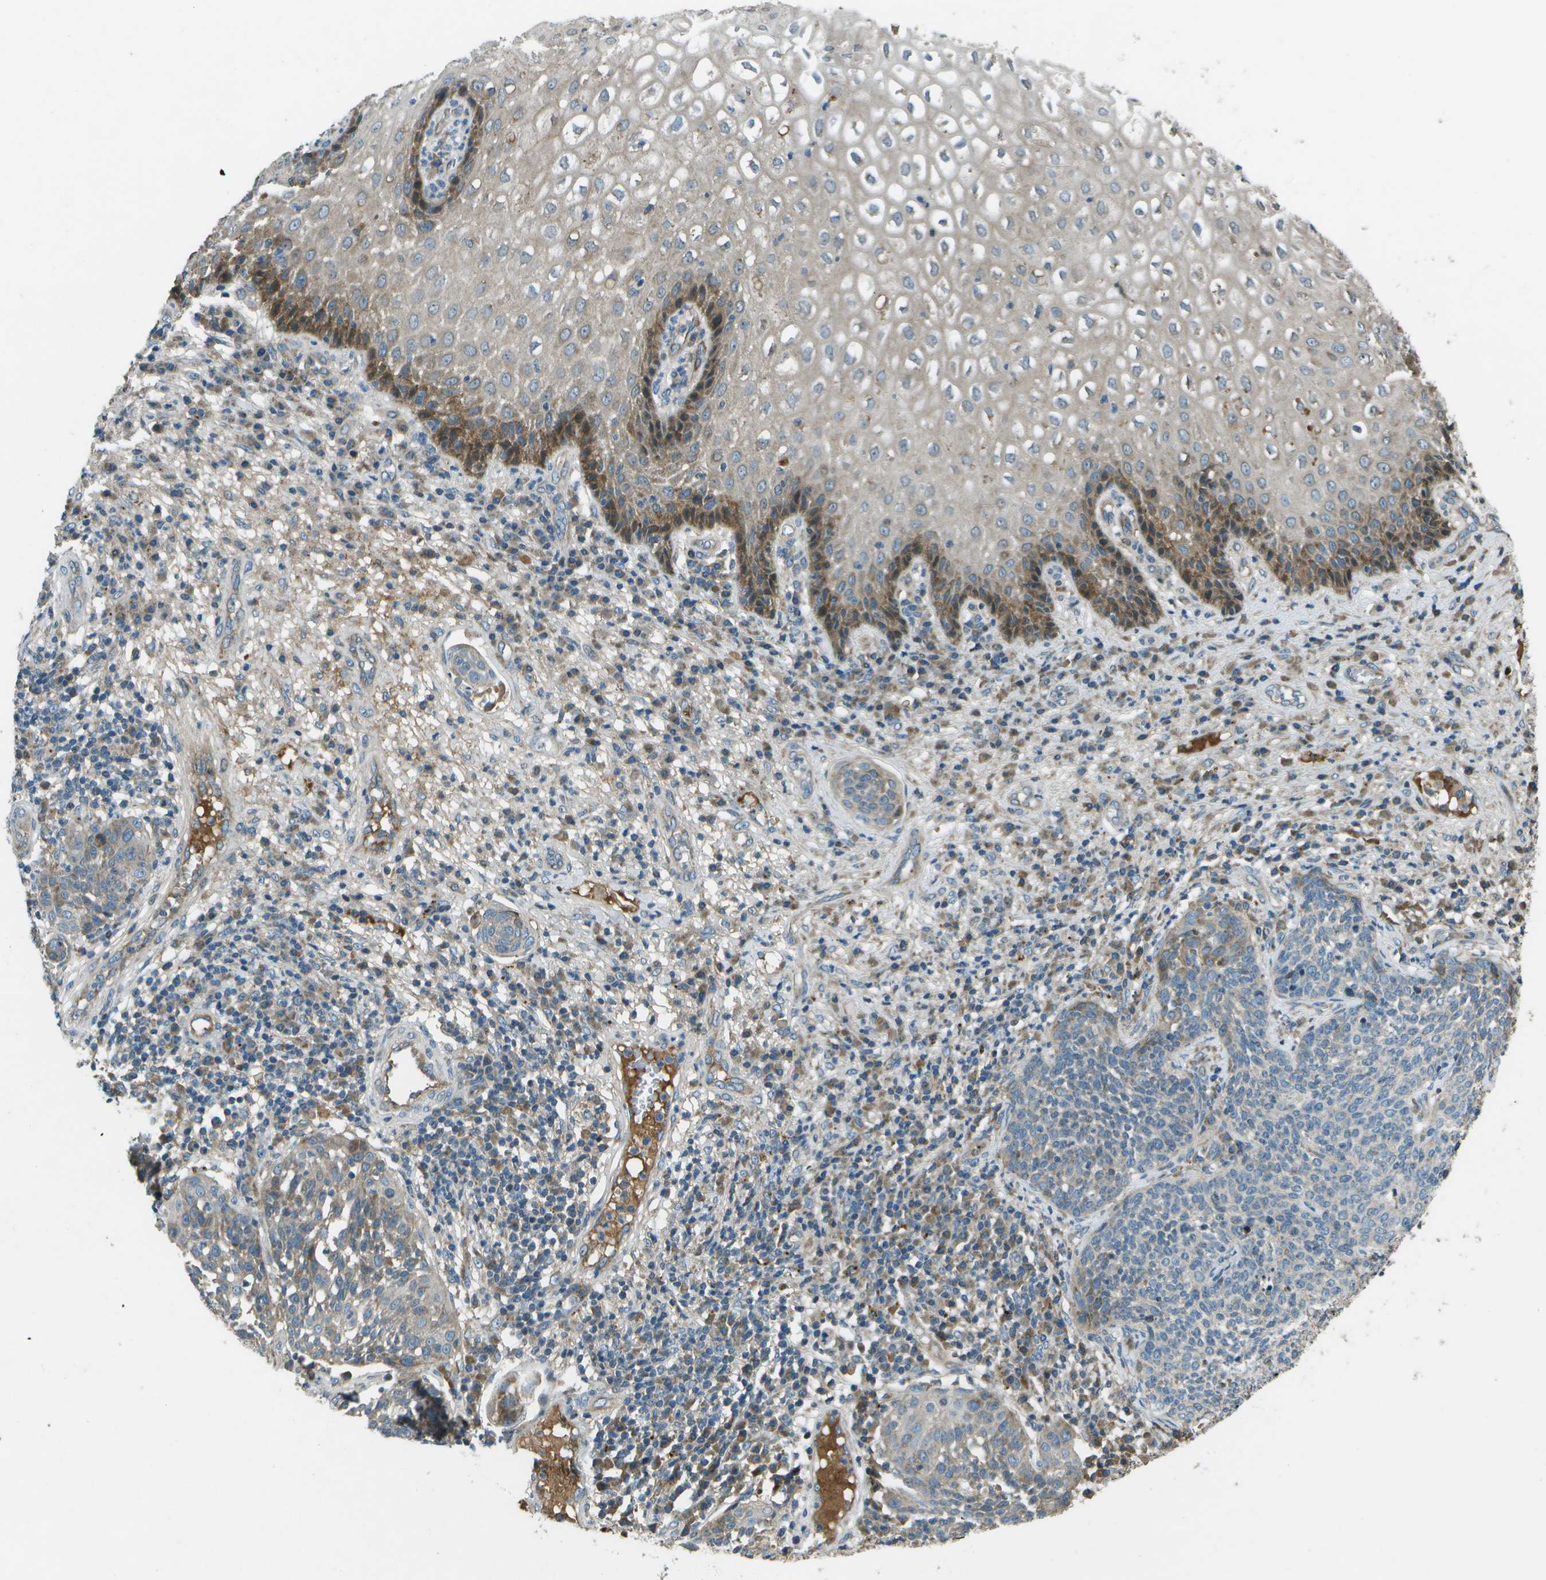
{"staining": {"intensity": "moderate", "quantity": "<25%", "location": "cytoplasmic/membranous"}, "tissue": "cervical cancer", "cell_type": "Tumor cells", "image_type": "cancer", "snomed": [{"axis": "morphology", "description": "Squamous cell carcinoma, NOS"}, {"axis": "topography", "description": "Cervix"}], "caption": "High-magnification brightfield microscopy of cervical cancer stained with DAB (brown) and counterstained with hematoxylin (blue). tumor cells exhibit moderate cytoplasmic/membranous positivity is appreciated in approximately<25% of cells. (DAB (3,3'-diaminobenzidine) IHC, brown staining for protein, blue staining for nuclei).", "gene": "PXYLP1", "patient": {"sex": "female", "age": 34}}